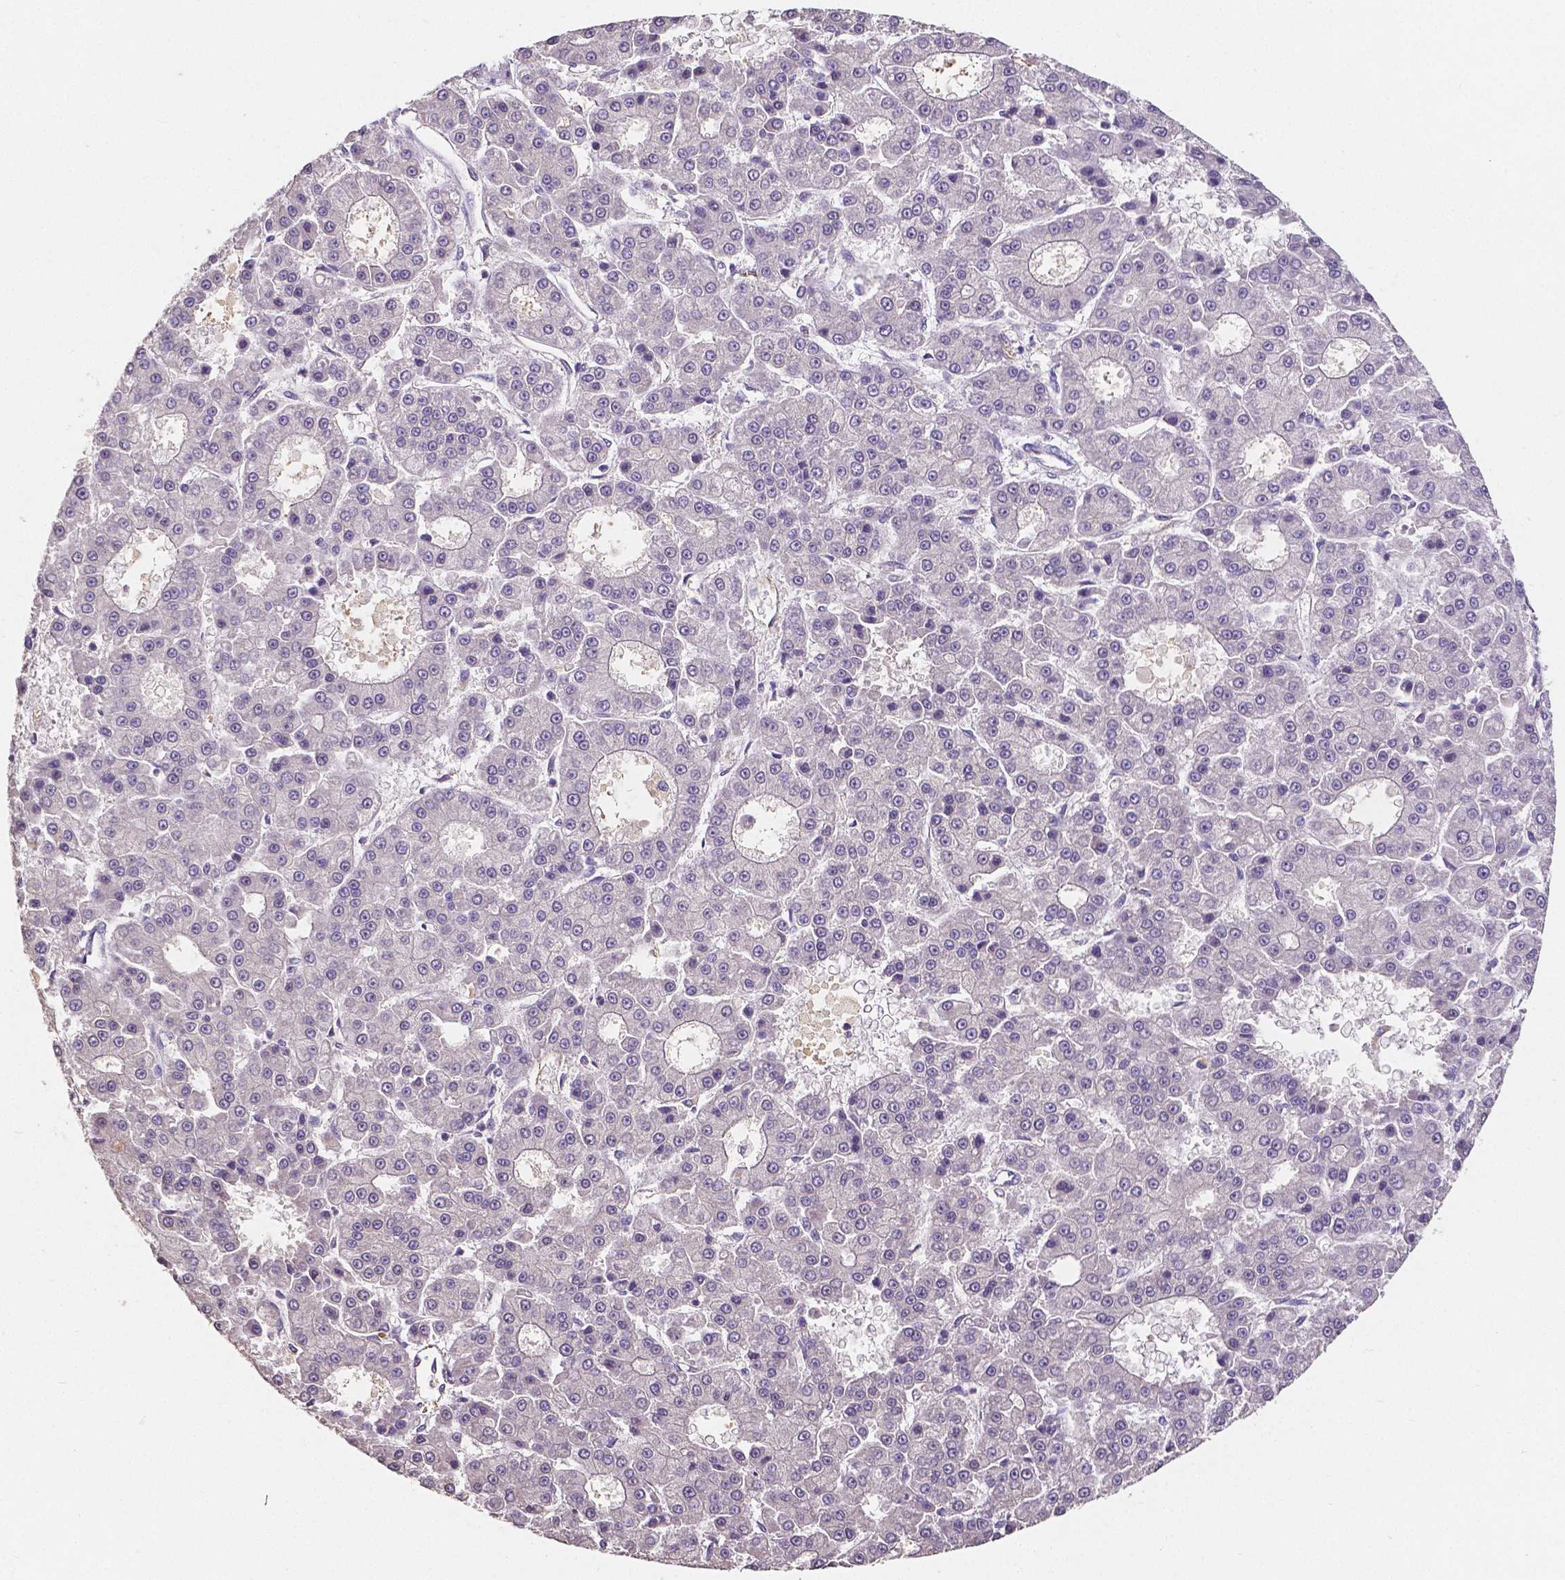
{"staining": {"intensity": "negative", "quantity": "none", "location": "none"}, "tissue": "liver cancer", "cell_type": "Tumor cells", "image_type": "cancer", "snomed": [{"axis": "morphology", "description": "Carcinoma, Hepatocellular, NOS"}, {"axis": "topography", "description": "Liver"}], "caption": "IHC histopathology image of human liver cancer (hepatocellular carcinoma) stained for a protein (brown), which exhibits no positivity in tumor cells. (IHC, brightfield microscopy, high magnification).", "gene": "ELAVL2", "patient": {"sex": "male", "age": 70}}